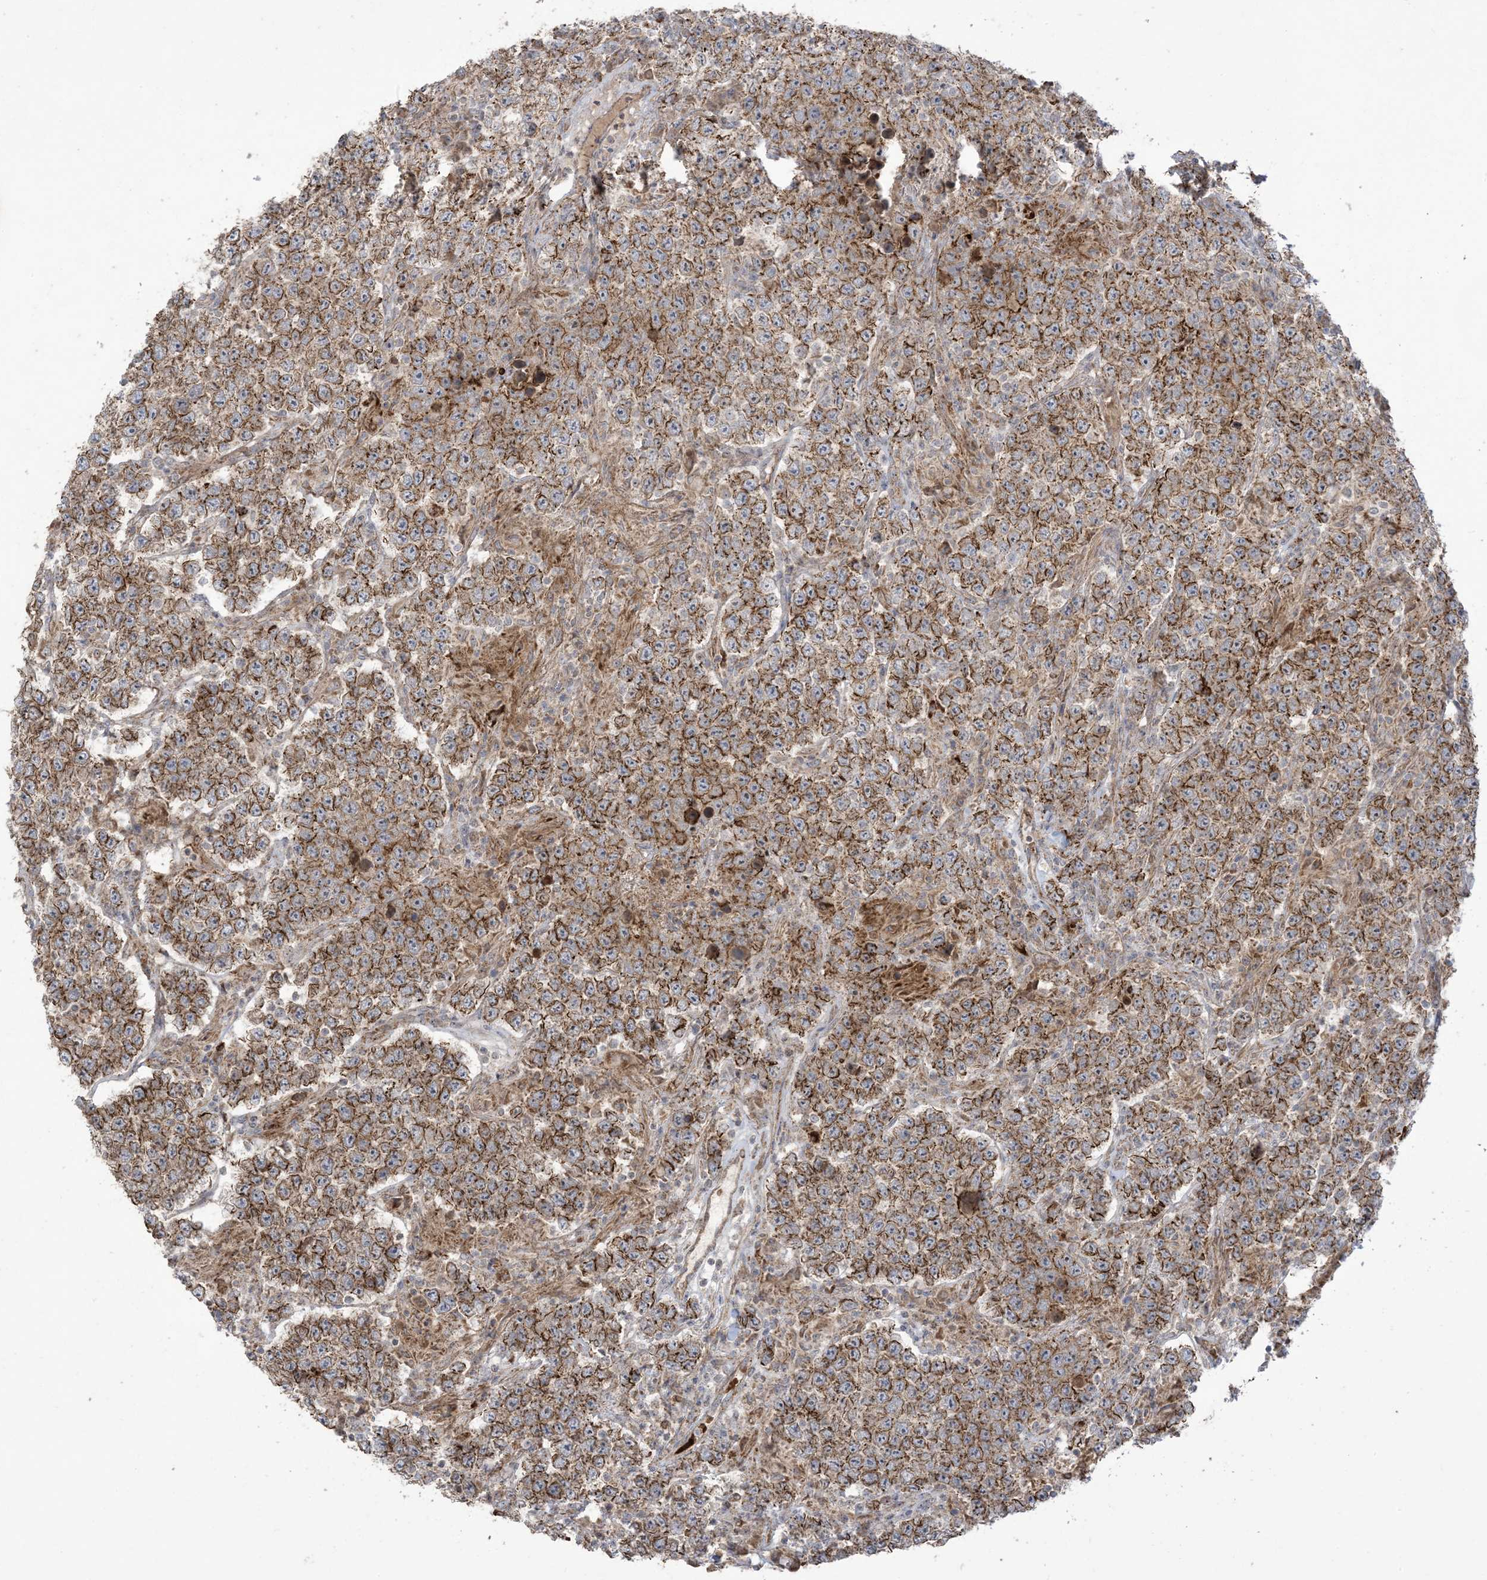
{"staining": {"intensity": "moderate", "quantity": ">75%", "location": "cytoplasmic/membranous"}, "tissue": "testis cancer", "cell_type": "Tumor cells", "image_type": "cancer", "snomed": [{"axis": "morphology", "description": "Normal tissue, NOS"}, {"axis": "morphology", "description": "Urothelial carcinoma, High grade"}, {"axis": "morphology", "description": "Seminoma, NOS"}, {"axis": "morphology", "description": "Carcinoma, Embryonal, NOS"}, {"axis": "topography", "description": "Urinary bladder"}, {"axis": "topography", "description": "Testis"}], "caption": "Moderate cytoplasmic/membranous expression is present in approximately >75% of tumor cells in seminoma (testis).", "gene": "KLHL18", "patient": {"sex": "male", "age": 41}}